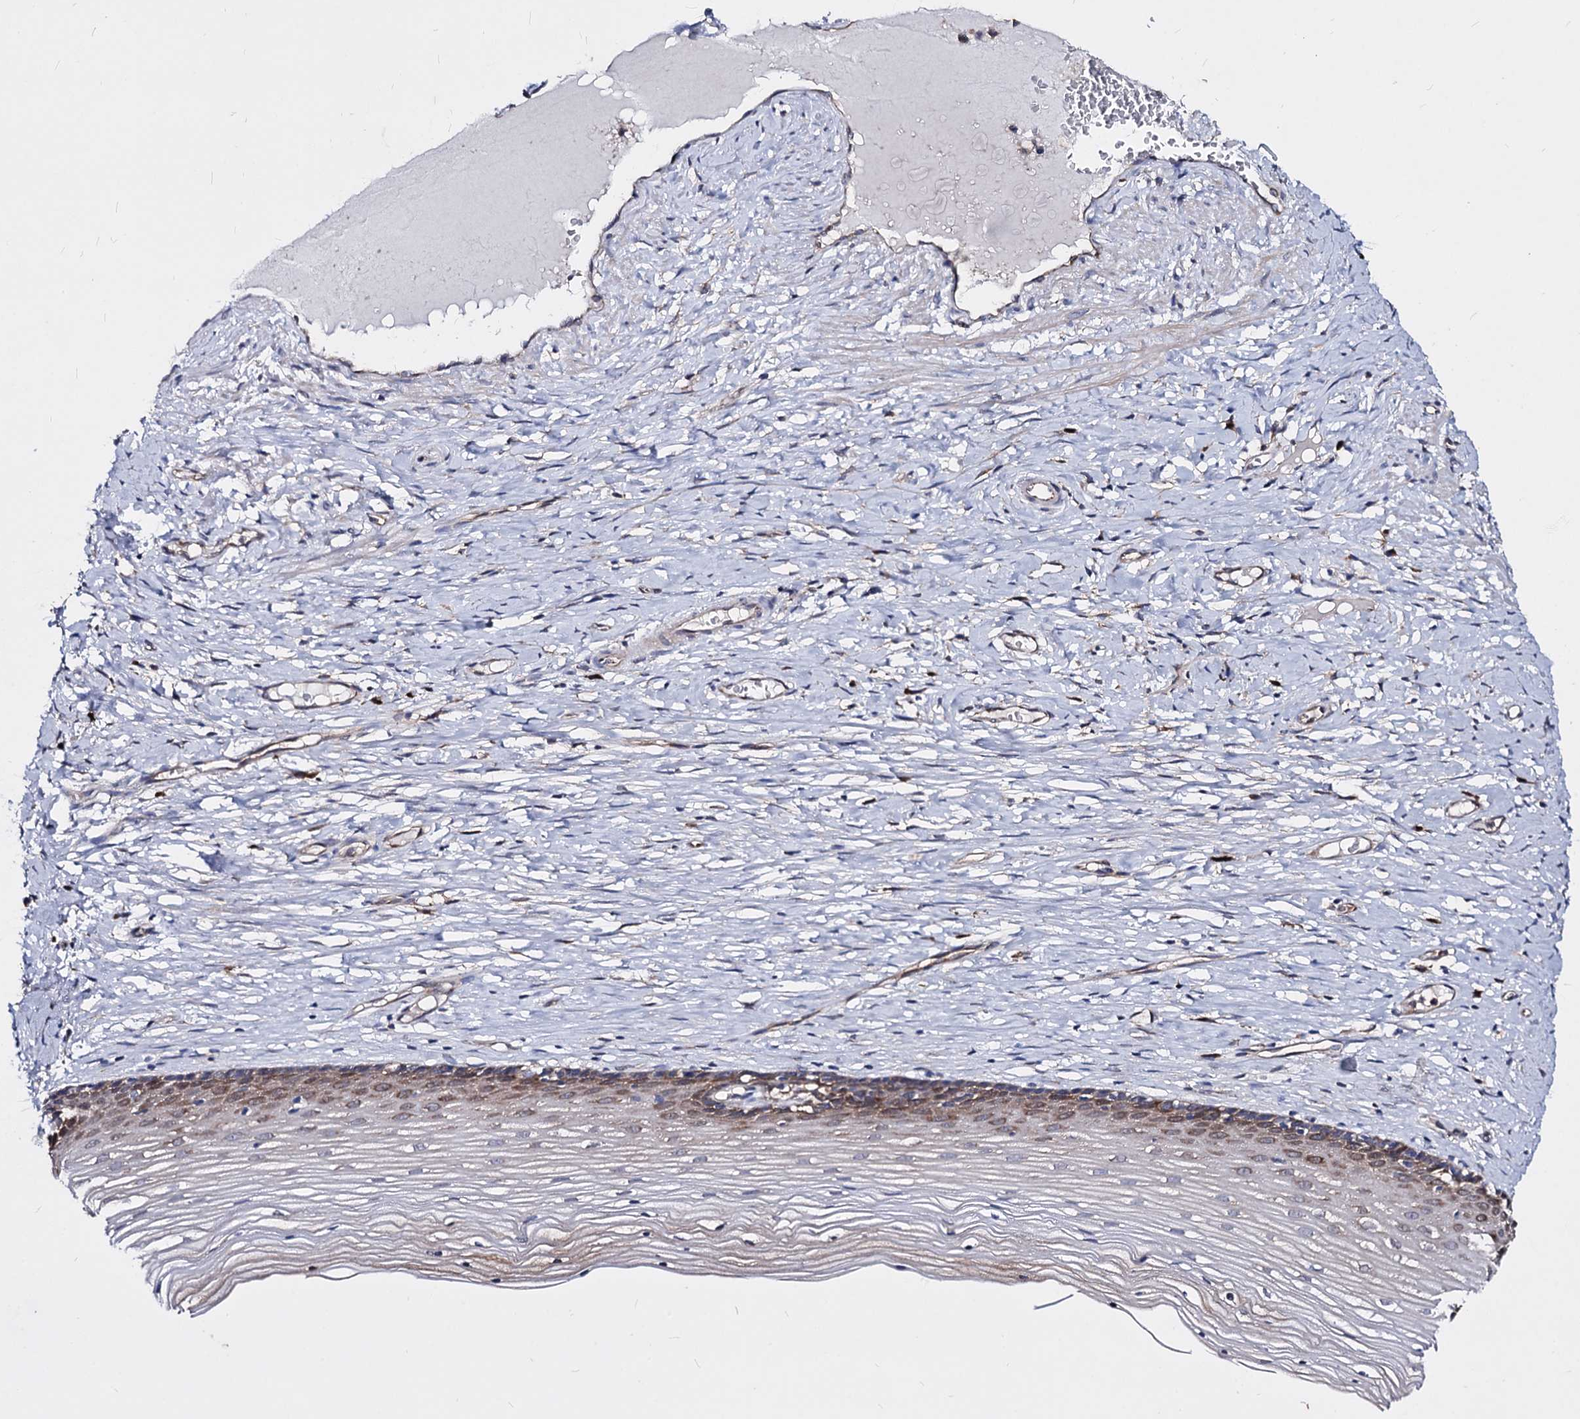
{"staining": {"intensity": "moderate", "quantity": ">75%", "location": "cytoplasmic/membranous"}, "tissue": "cervix", "cell_type": "Glandular cells", "image_type": "normal", "snomed": [{"axis": "morphology", "description": "Normal tissue, NOS"}, {"axis": "topography", "description": "Cervix"}], "caption": "IHC of benign cervix demonstrates medium levels of moderate cytoplasmic/membranous expression in about >75% of glandular cells. Using DAB (brown) and hematoxylin (blue) stains, captured at high magnification using brightfield microscopy.", "gene": "NME1", "patient": {"sex": "female", "age": 42}}